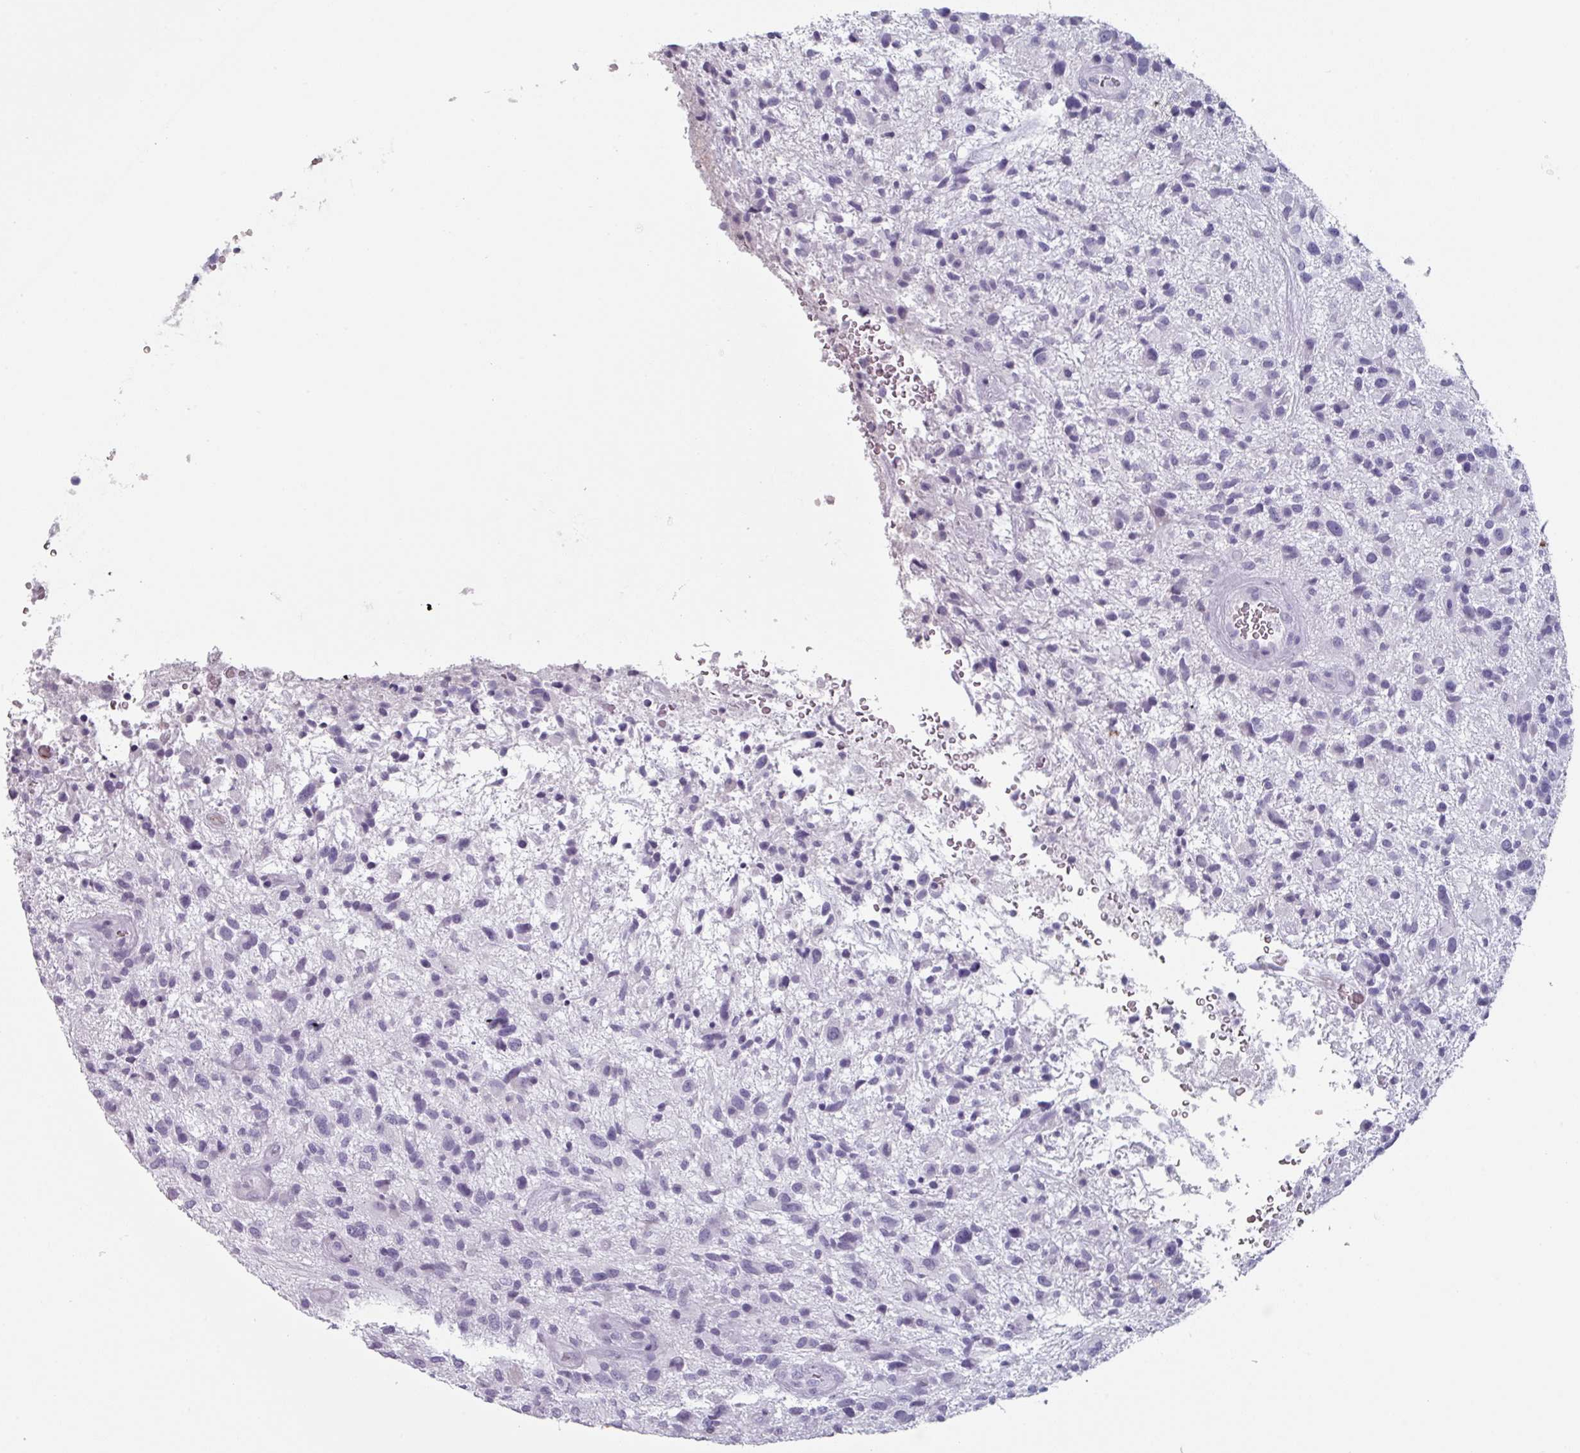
{"staining": {"intensity": "negative", "quantity": "none", "location": "none"}, "tissue": "glioma", "cell_type": "Tumor cells", "image_type": "cancer", "snomed": [{"axis": "morphology", "description": "Glioma, malignant, High grade"}, {"axis": "topography", "description": "Brain"}], "caption": "The immunohistochemistry histopathology image has no significant staining in tumor cells of glioma tissue. (DAB immunohistochemistry, high magnification).", "gene": "SLC35G2", "patient": {"sex": "male", "age": 47}}